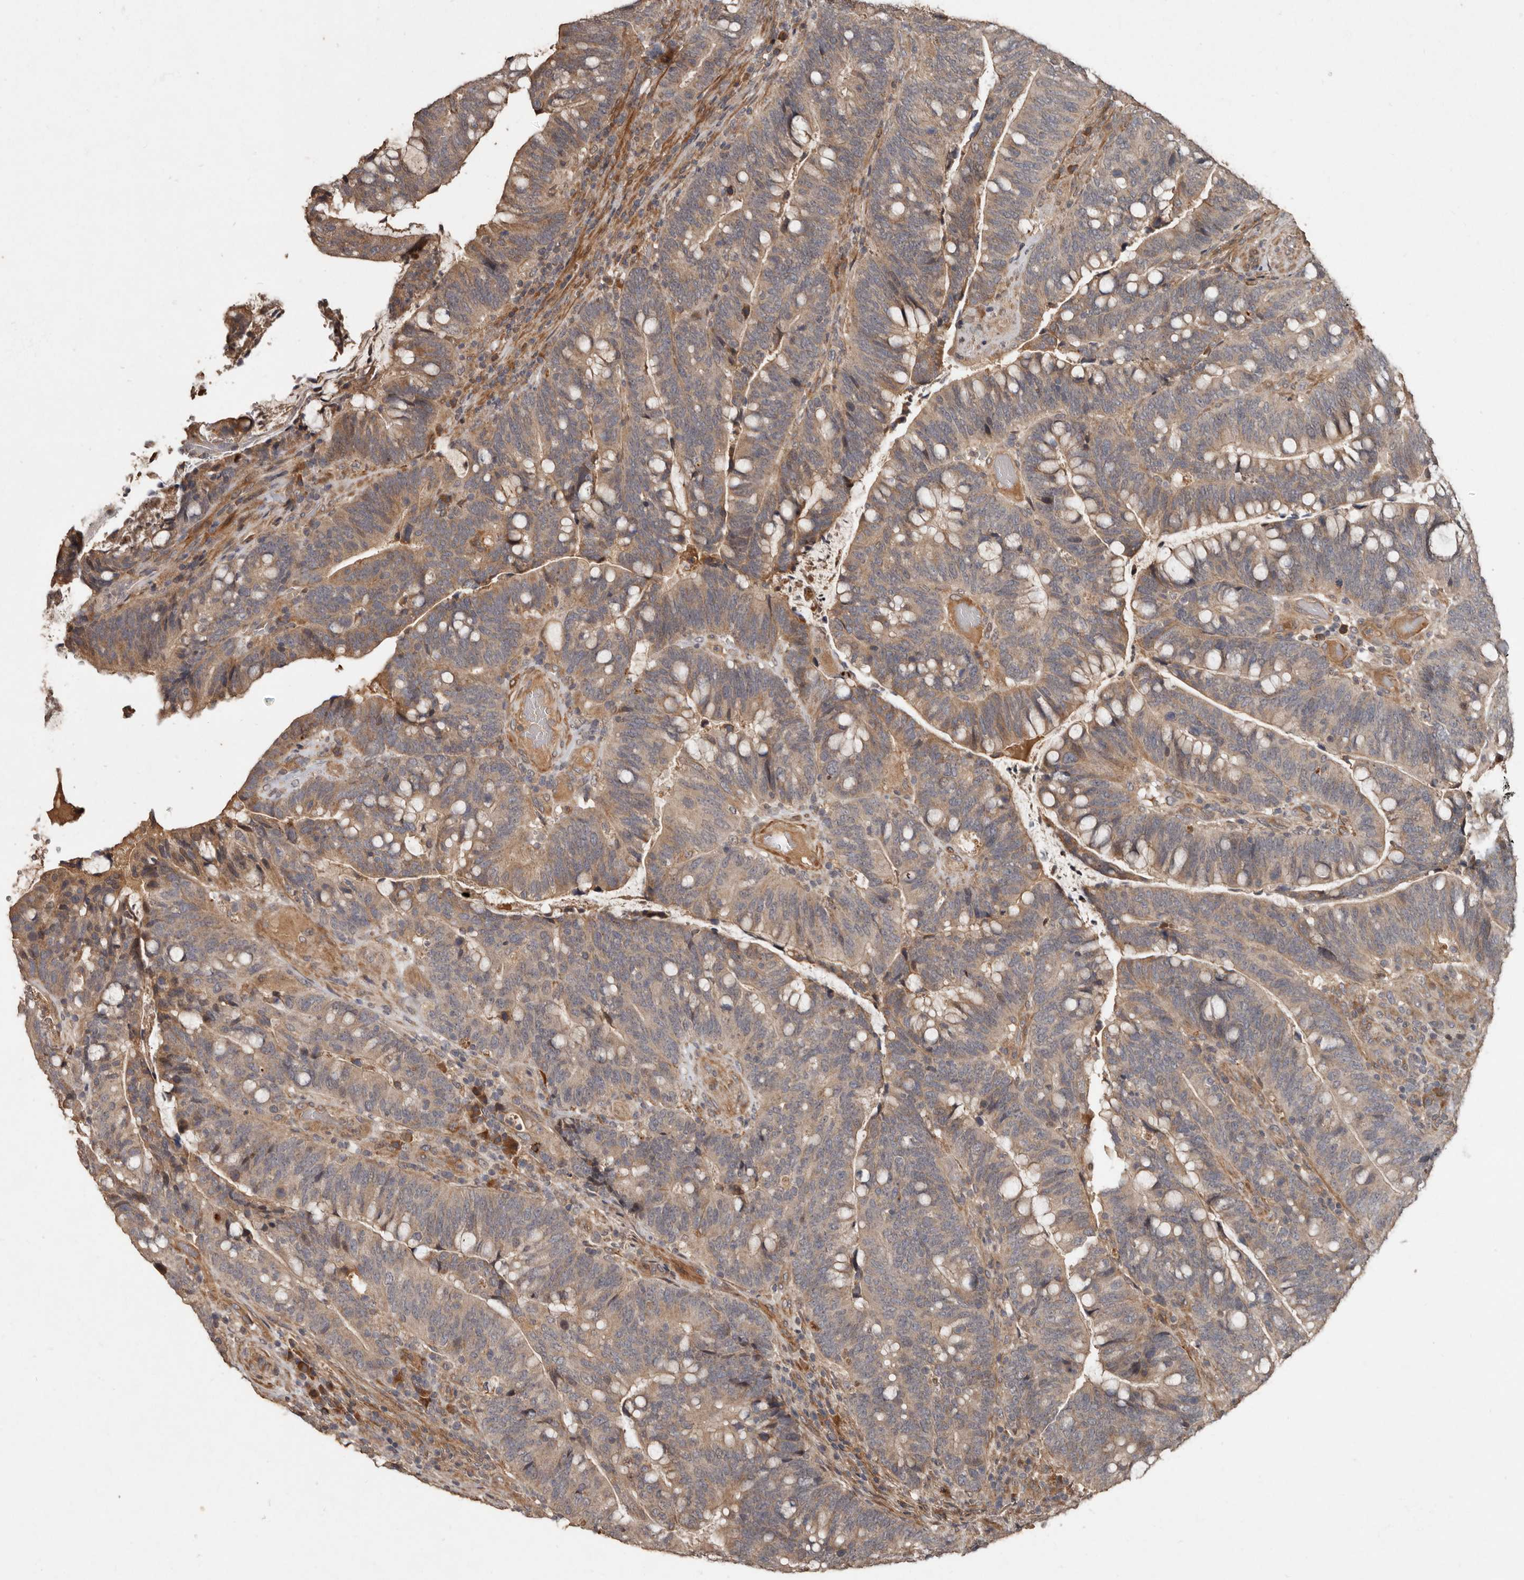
{"staining": {"intensity": "moderate", "quantity": "25%-75%", "location": "cytoplasmic/membranous,nuclear"}, "tissue": "colorectal cancer", "cell_type": "Tumor cells", "image_type": "cancer", "snomed": [{"axis": "morphology", "description": "Adenocarcinoma, NOS"}, {"axis": "topography", "description": "Colon"}], "caption": "Colorectal cancer (adenocarcinoma) stained with a brown dye reveals moderate cytoplasmic/membranous and nuclear positive staining in about 25%-75% of tumor cells.", "gene": "KIF26B", "patient": {"sex": "female", "age": 66}}